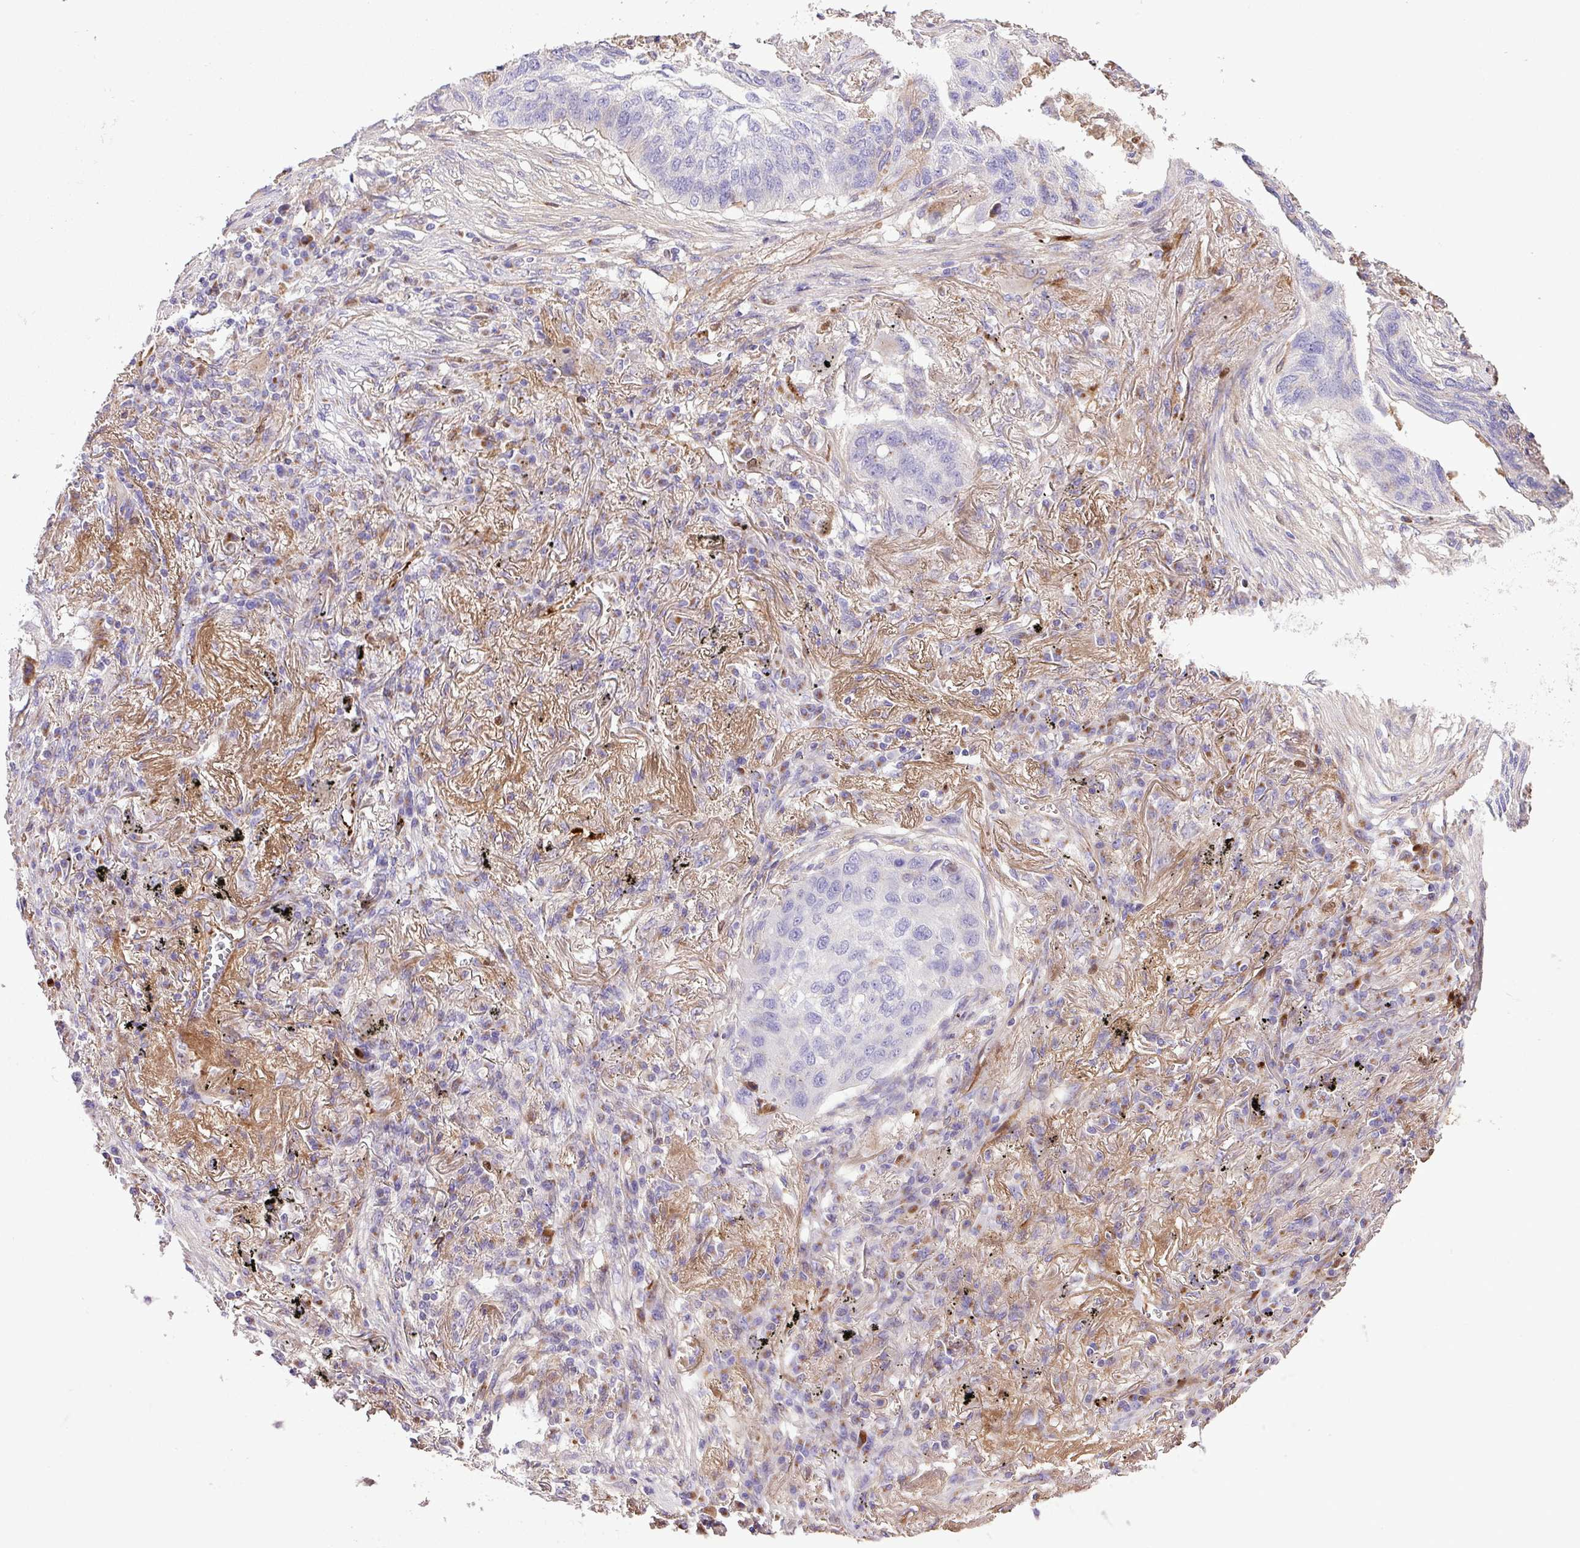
{"staining": {"intensity": "negative", "quantity": "none", "location": "none"}, "tissue": "lung cancer", "cell_type": "Tumor cells", "image_type": "cancer", "snomed": [{"axis": "morphology", "description": "Squamous cell carcinoma, NOS"}, {"axis": "topography", "description": "Lung"}], "caption": "This is a micrograph of immunohistochemistry (IHC) staining of squamous cell carcinoma (lung), which shows no staining in tumor cells.", "gene": "CTXN2", "patient": {"sex": "female", "age": 63}}